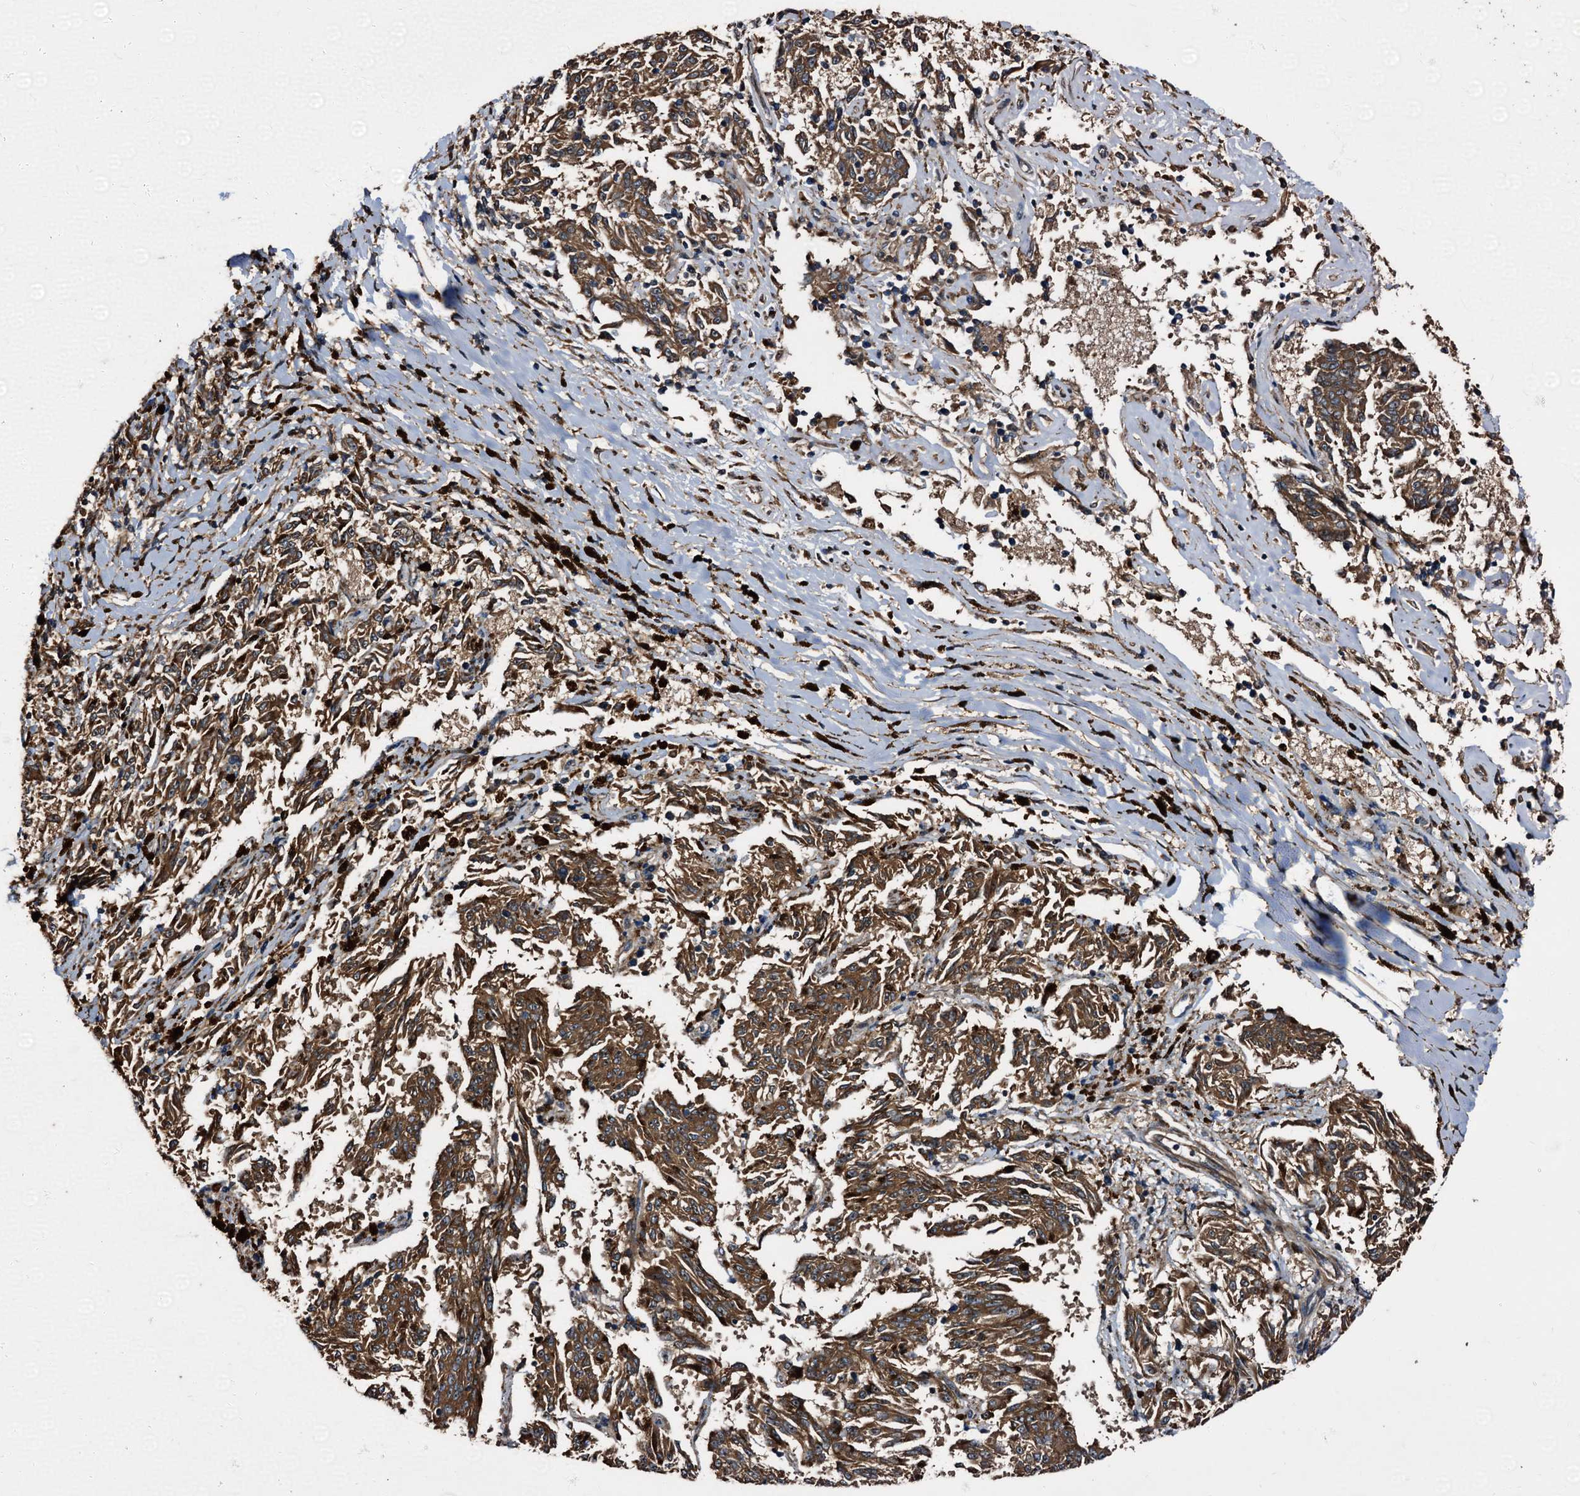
{"staining": {"intensity": "strong", "quantity": ">75%", "location": "cytoplasmic/membranous"}, "tissue": "melanoma", "cell_type": "Tumor cells", "image_type": "cancer", "snomed": [{"axis": "morphology", "description": "Malignant melanoma, NOS"}, {"axis": "topography", "description": "Skin"}], "caption": "The photomicrograph displays a brown stain indicating the presence of a protein in the cytoplasmic/membranous of tumor cells in malignant melanoma.", "gene": "PEX5", "patient": {"sex": "female", "age": 72}}